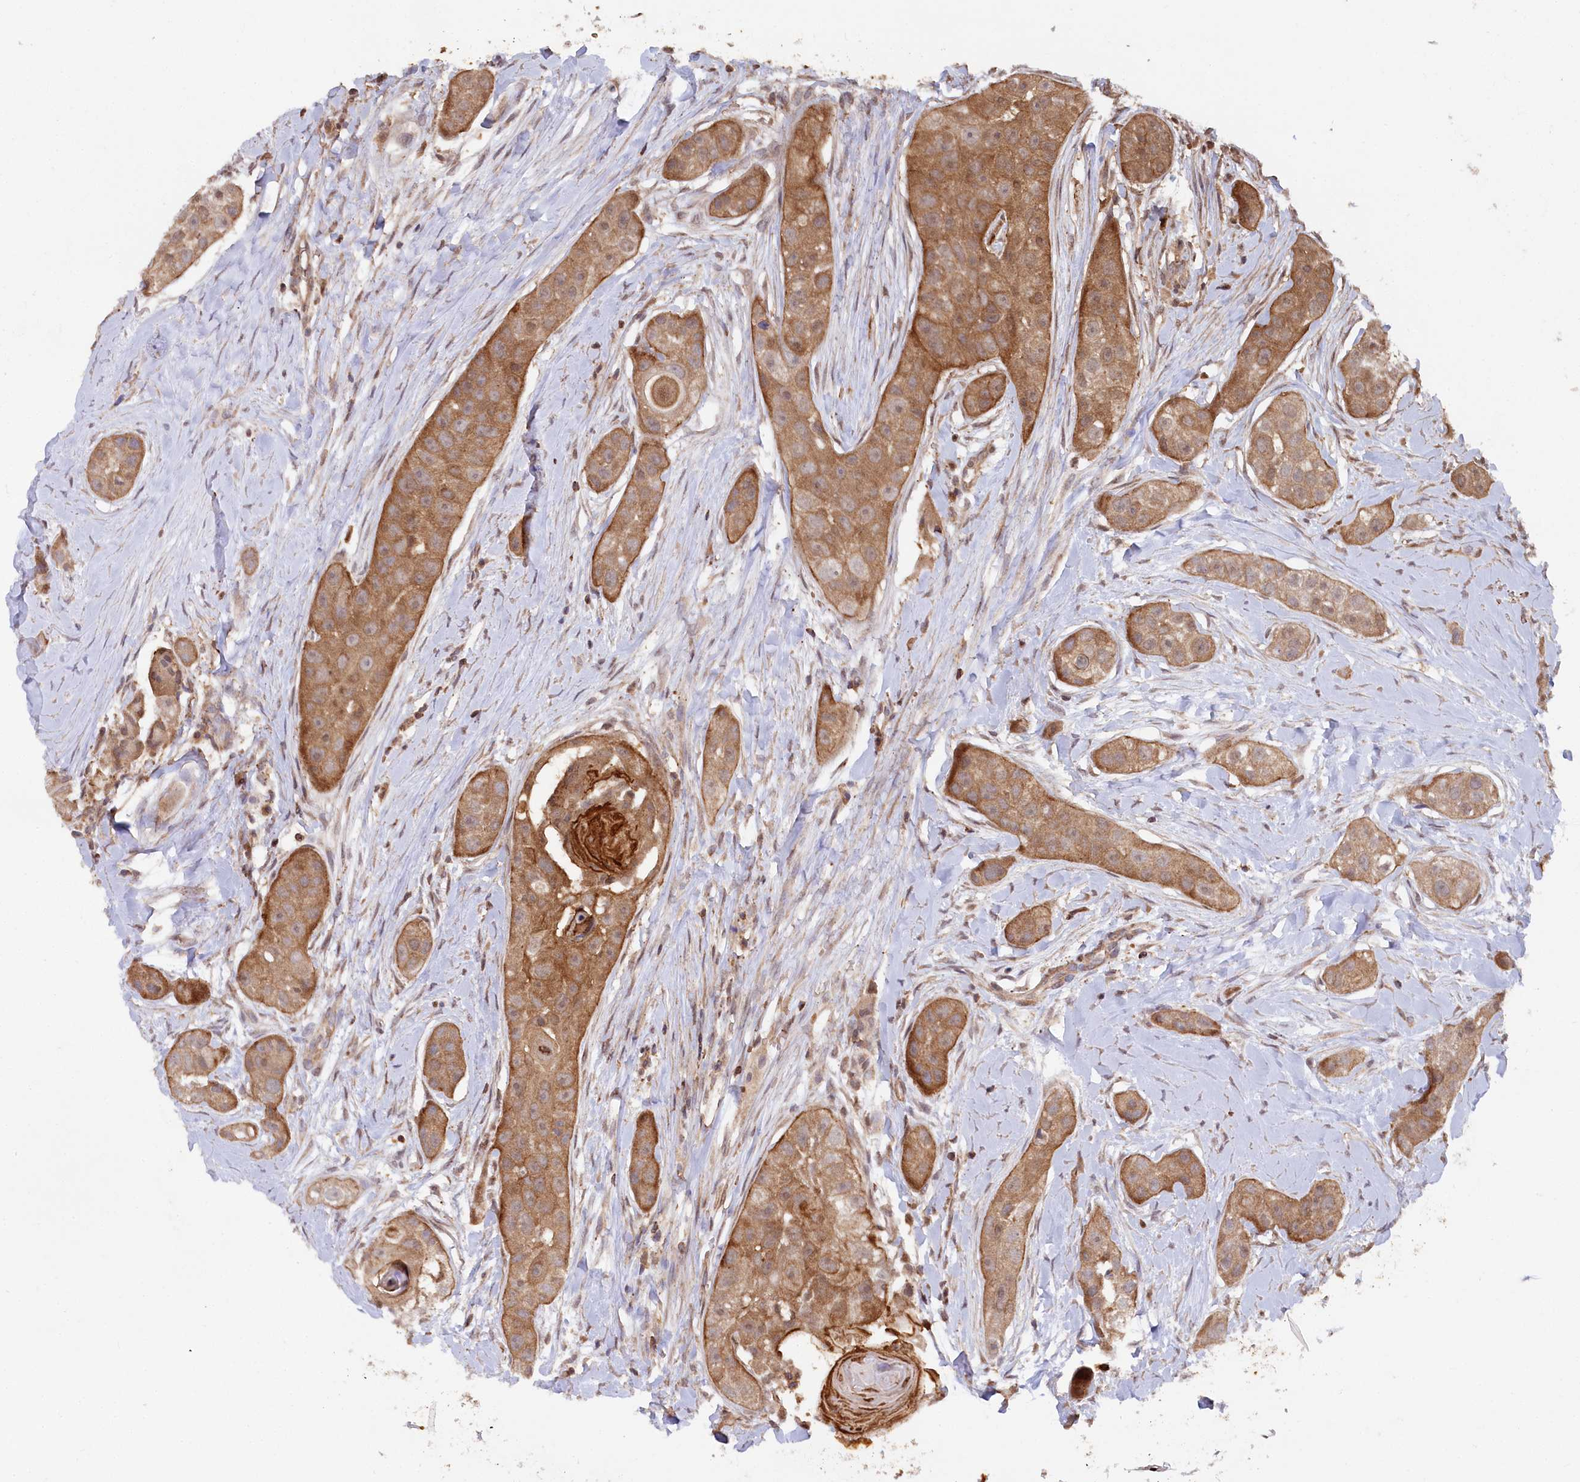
{"staining": {"intensity": "moderate", "quantity": ">75%", "location": "cytoplasmic/membranous"}, "tissue": "head and neck cancer", "cell_type": "Tumor cells", "image_type": "cancer", "snomed": [{"axis": "morphology", "description": "Normal tissue, NOS"}, {"axis": "morphology", "description": "Squamous cell carcinoma, NOS"}, {"axis": "topography", "description": "Skeletal muscle"}, {"axis": "topography", "description": "Head-Neck"}], "caption": "Human squamous cell carcinoma (head and neck) stained for a protein (brown) exhibits moderate cytoplasmic/membranous positive expression in approximately >75% of tumor cells.", "gene": "LSG1", "patient": {"sex": "male", "age": 51}}